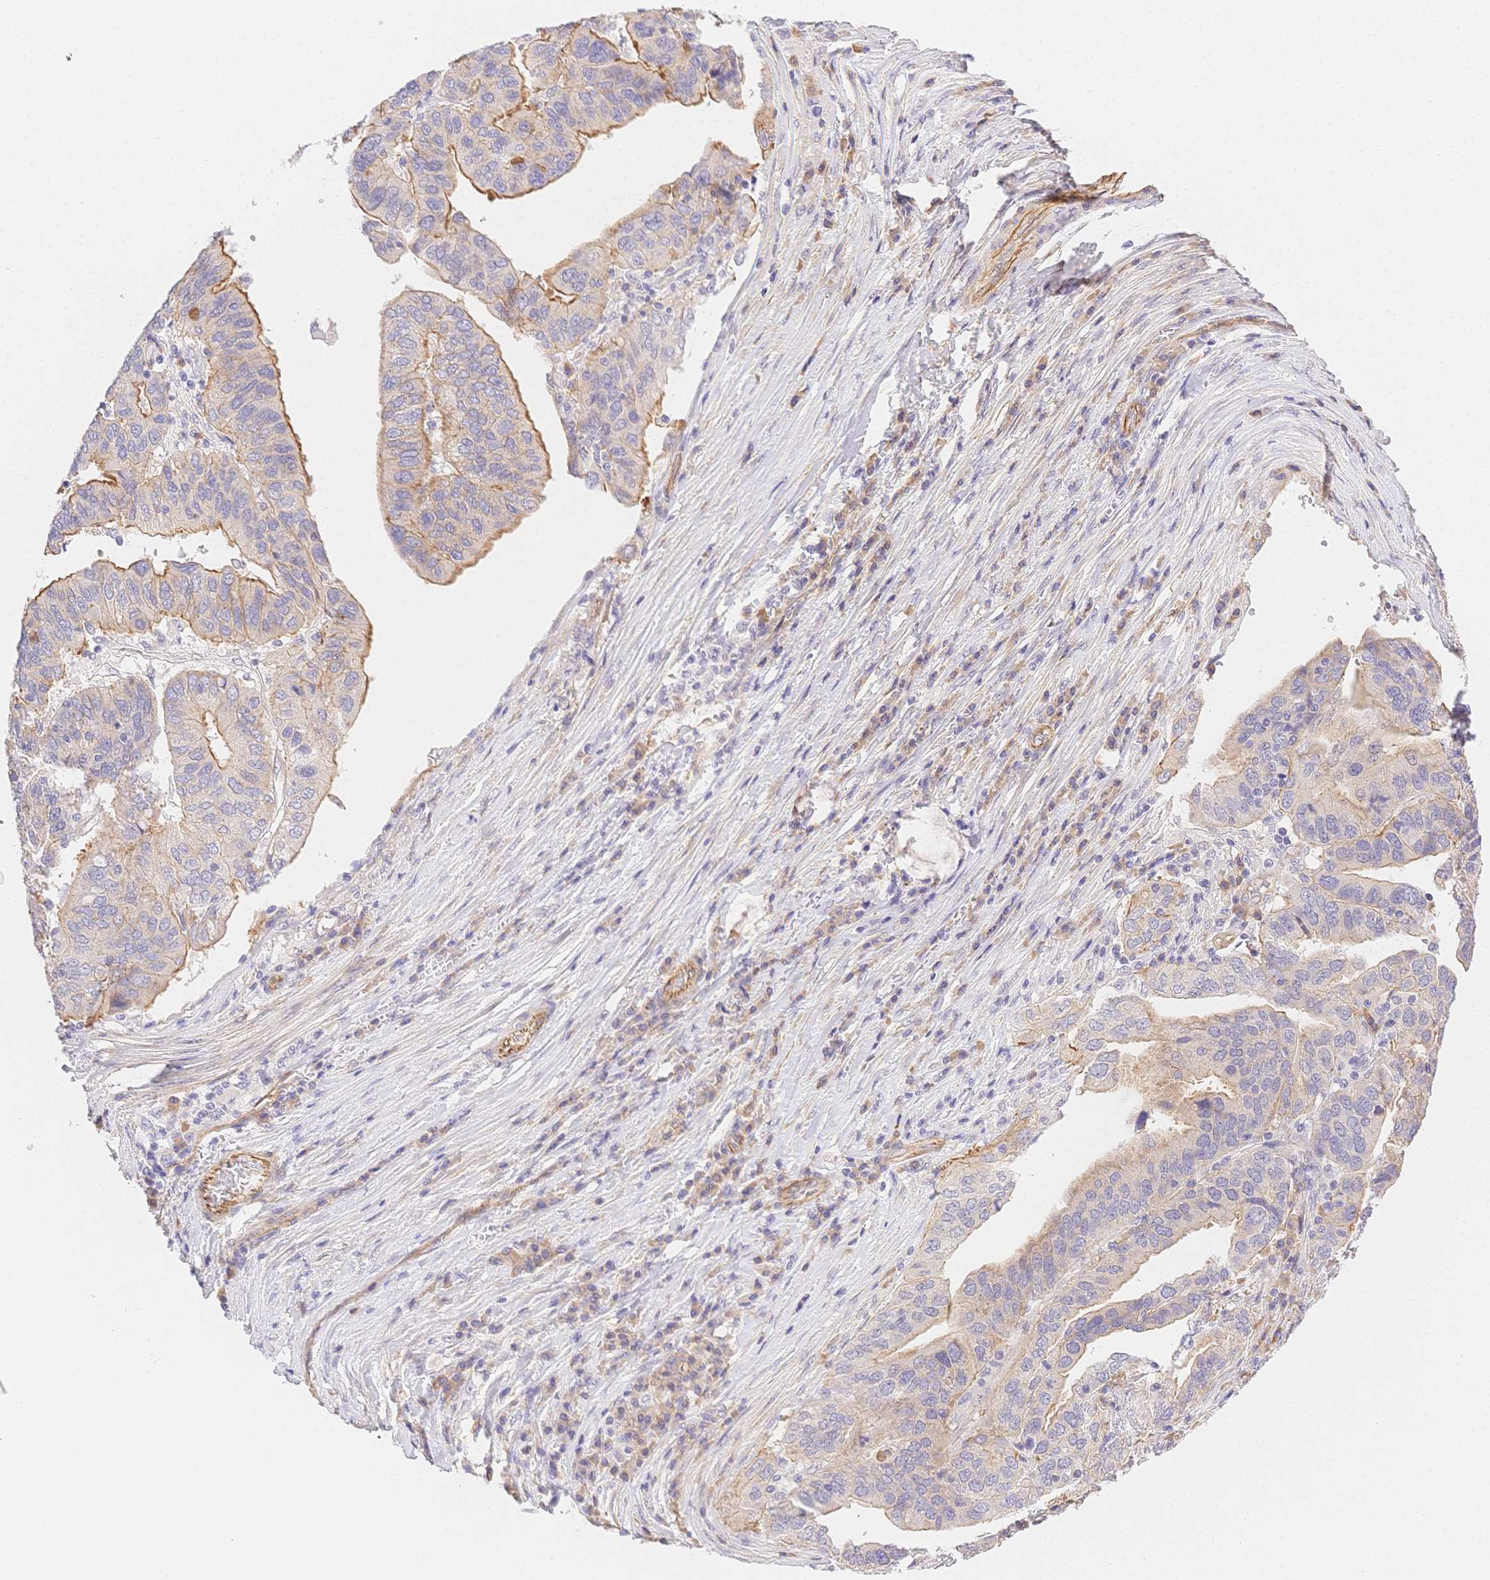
{"staining": {"intensity": "moderate", "quantity": "<25%", "location": "cytoplasmic/membranous"}, "tissue": "ovarian cancer", "cell_type": "Tumor cells", "image_type": "cancer", "snomed": [{"axis": "morphology", "description": "Cystadenocarcinoma, serous, NOS"}, {"axis": "topography", "description": "Ovary"}], "caption": "Immunohistochemical staining of serous cystadenocarcinoma (ovarian) shows low levels of moderate cytoplasmic/membranous protein expression in approximately <25% of tumor cells.", "gene": "CSN1S1", "patient": {"sex": "female", "age": 79}}